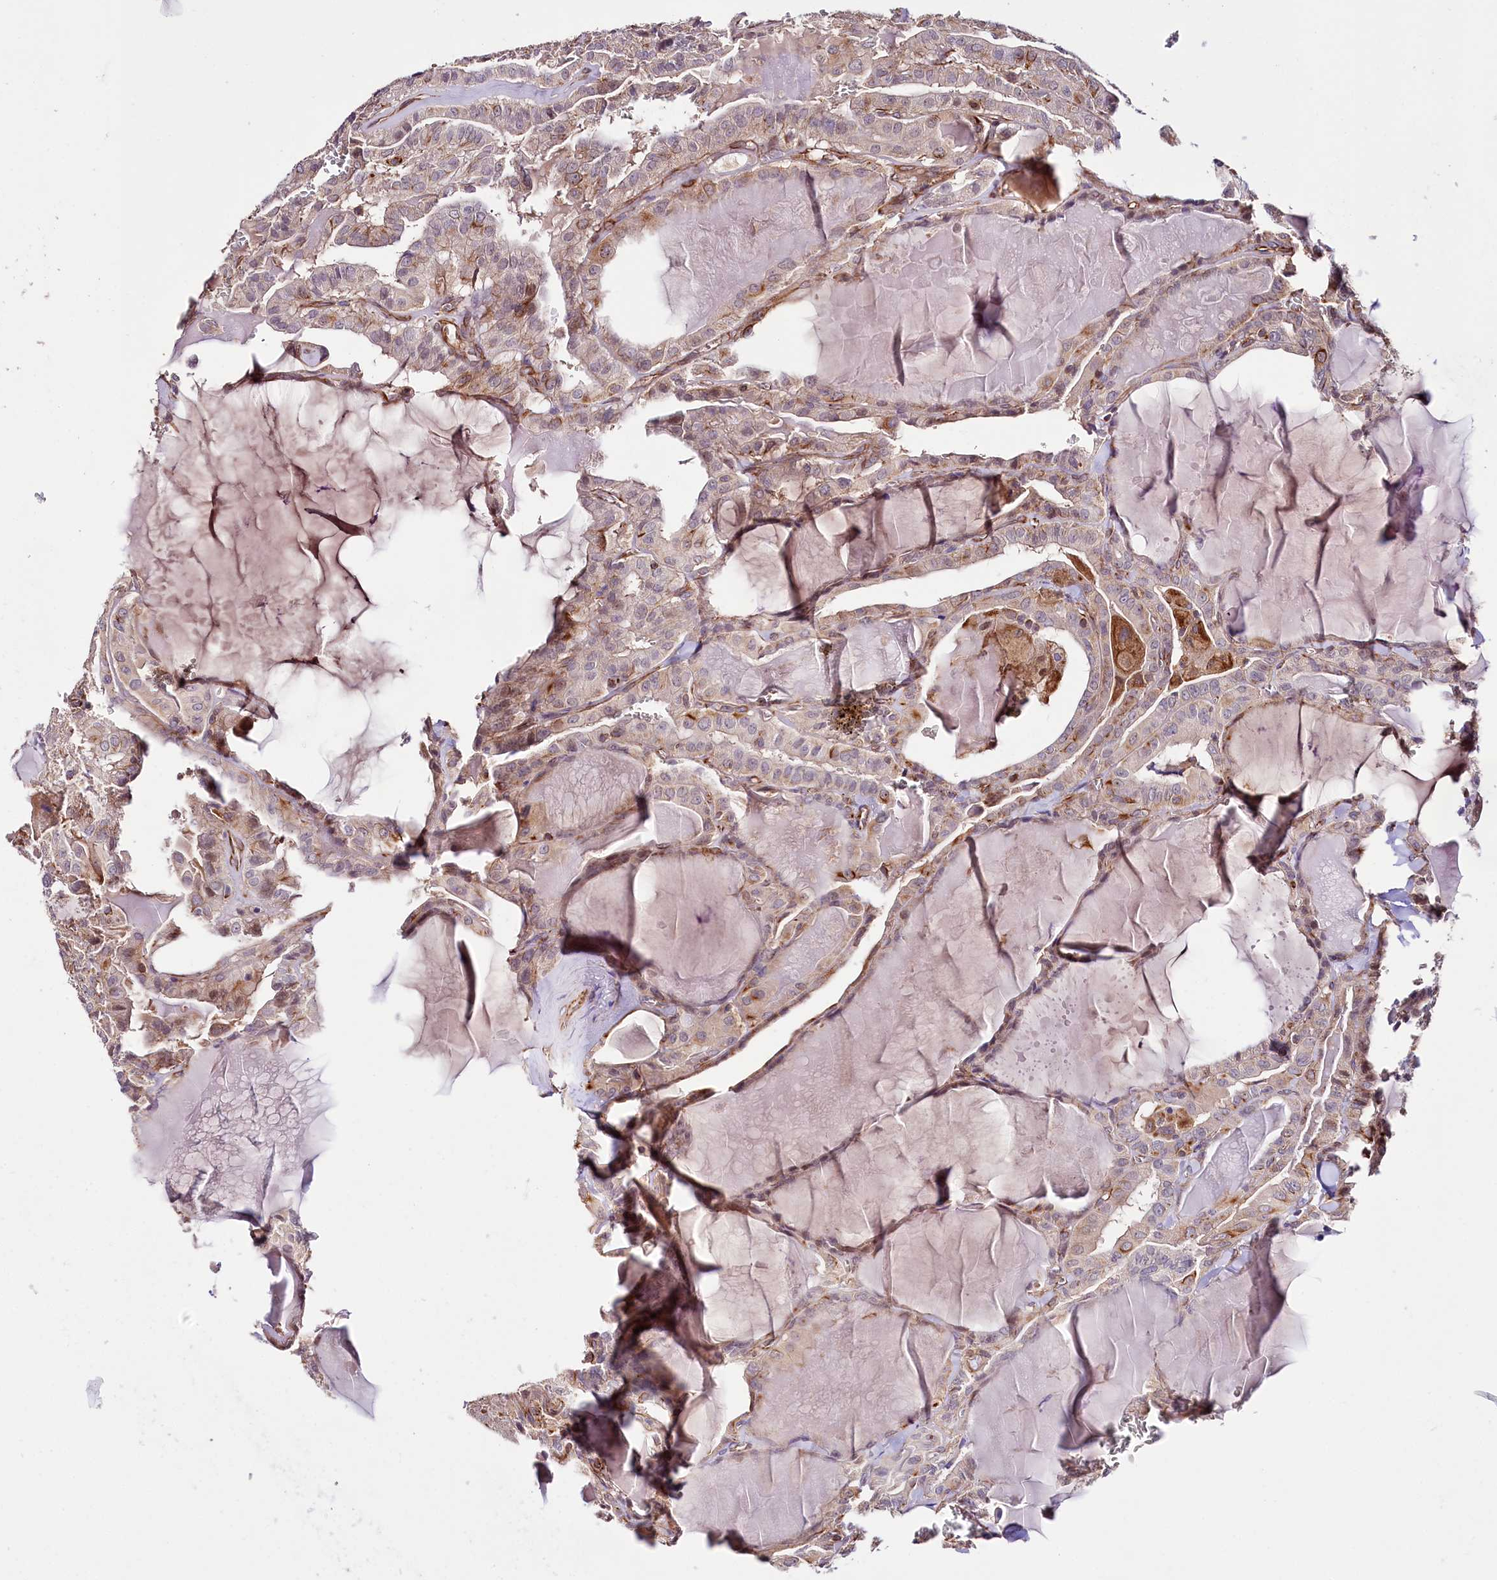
{"staining": {"intensity": "moderate", "quantity": ">75%", "location": "cytoplasmic/membranous"}, "tissue": "thyroid cancer", "cell_type": "Tumor cells", "image_type": "cancer", "snomed": [{"axis": "morphology", "description": "Papillary adenocarcinoma, NOS"}, {"axis": "topography", "description": "Thyroid gland"}], "caption": "The image displays immunohistochemical staining of thyroid papillary adenocarcinoma. There is moderate cytoplasmic/membranous expression is seen in about >75% of tumor cells. (Stains: DAB (3,3'-diaminobenzidine) in brown, nuclei in blue, Microscopy: brightfield microscopy at high magnification).", "gene": "TTC12", "patient": {"sex": "male", "age": 52}}